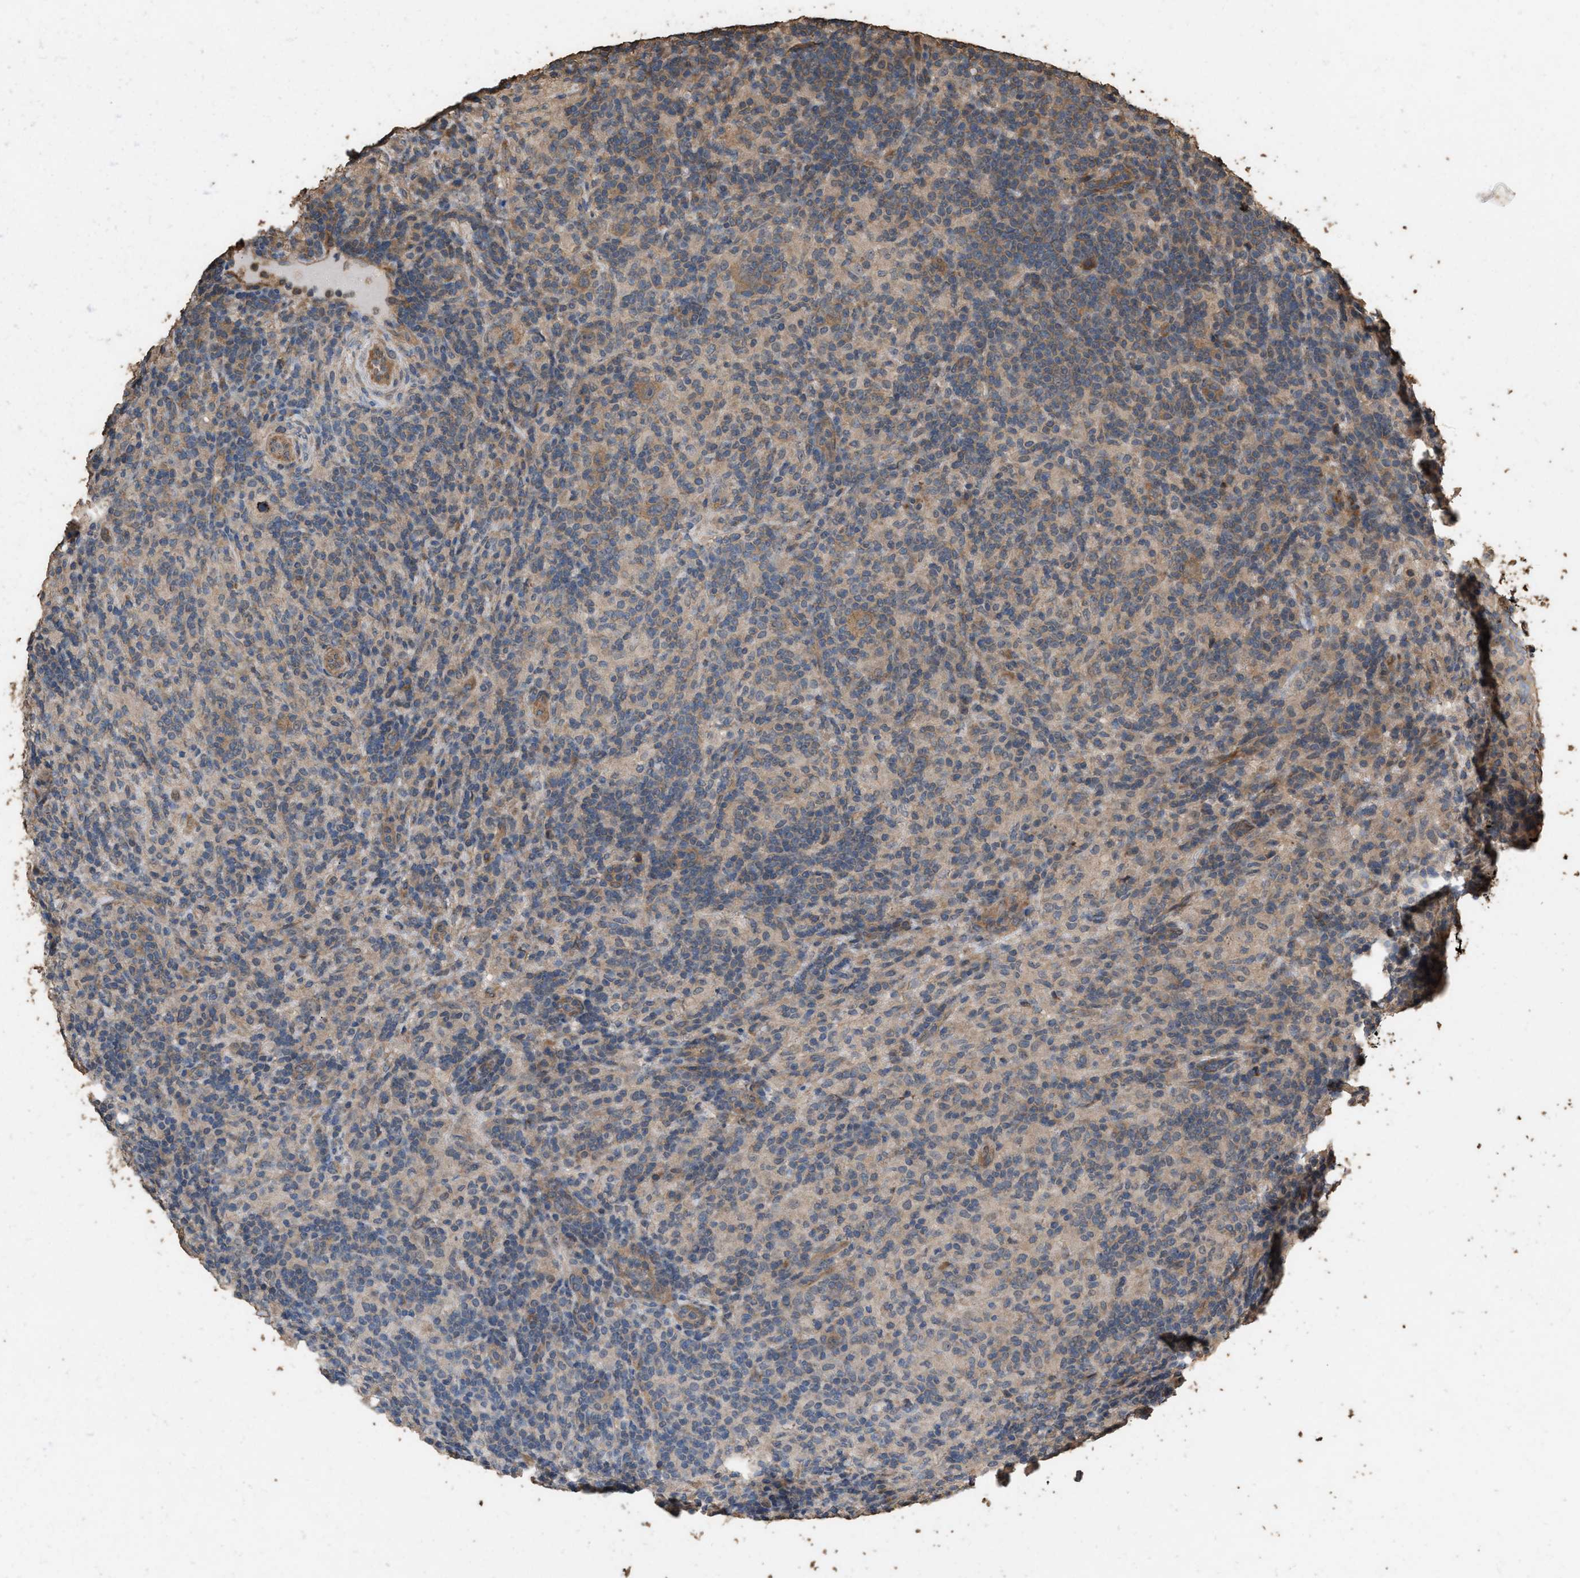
{"staining": {"intensity": "weak", "quantity": ">75%", "location": "cytoplasmic/membranous"}, "tissue": "lymphoma", "cell_type": "Tumor cells", "image_type": "cancer", "snomed": [{"axis": "morphology", "description": "Hodgkin's disease, NOS"}, {"axis": "topography", "description": "Lymph node"}], "caption": "Weak cytoplasmic/membranous positivity for a protein is seen in about >75% of tumor cells of Hodgkin's disease using immunohistochemistry.", "gene": "DCAF7", "patient": {"sex": "male", "age": 70}}